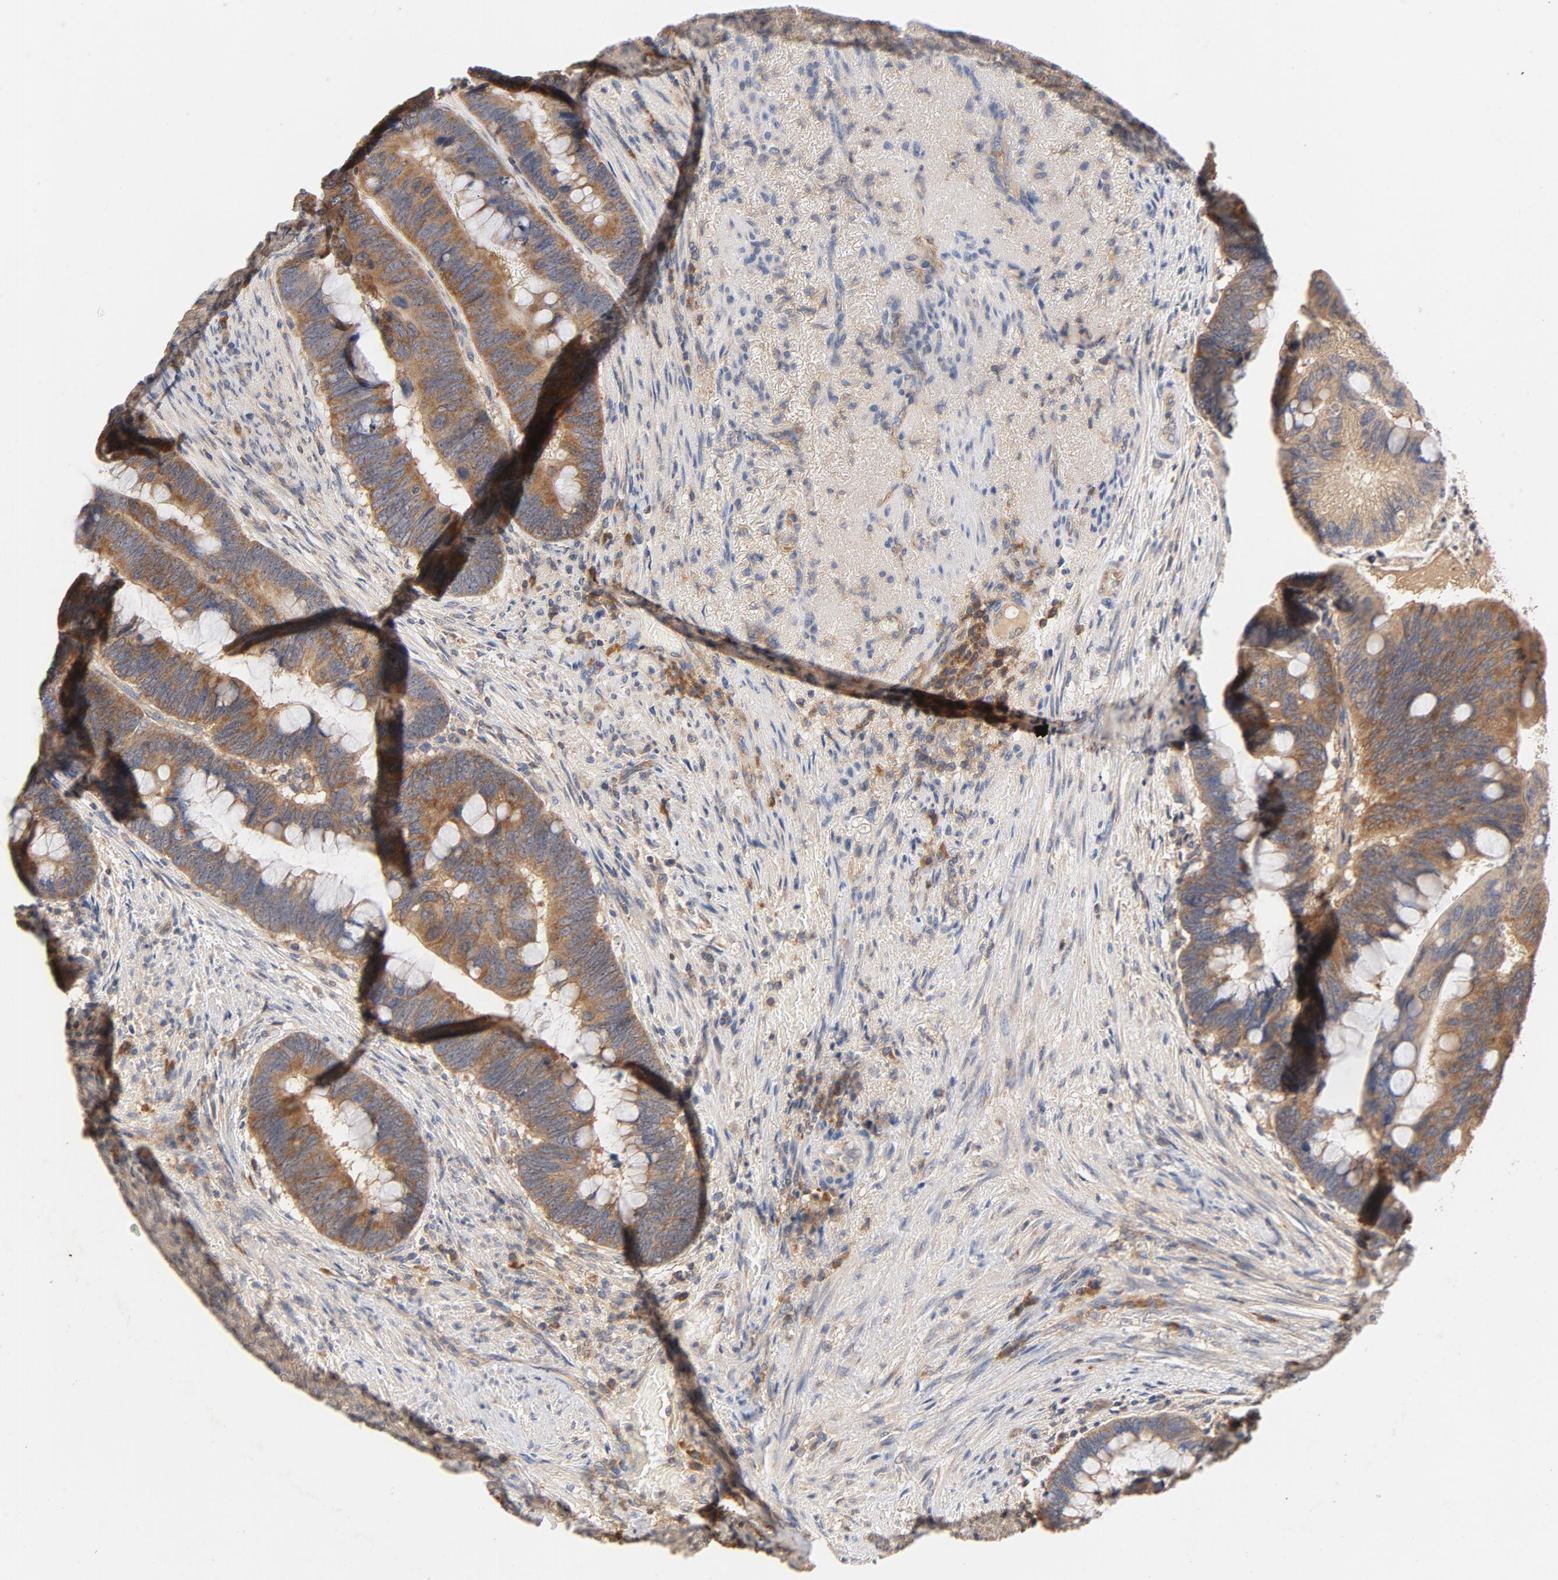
{"staining": {"intensity": "moderate", "quantity": ">75%", "location": "cytoplasmic/membranous"}, "tissue": "colorectal cancer", "cell_type": "Tumor cells", "image_type": "cancer", "snomed": [{"axis": "morphology", "description": "Normal tissue, NOS"}, {"axis": "morphology", "description": "Adenocarcinoma, NOS"}, {"axis": "topography", "description": "Rectum"}], "caption": "Immunohistochemical staining of human colorectal cancer shows moderate cytoplasmic/membranous protein staining in about >75% of tumor cells.", "gene": "DDX6", "patient": {"sex": "male", "age": 92}}